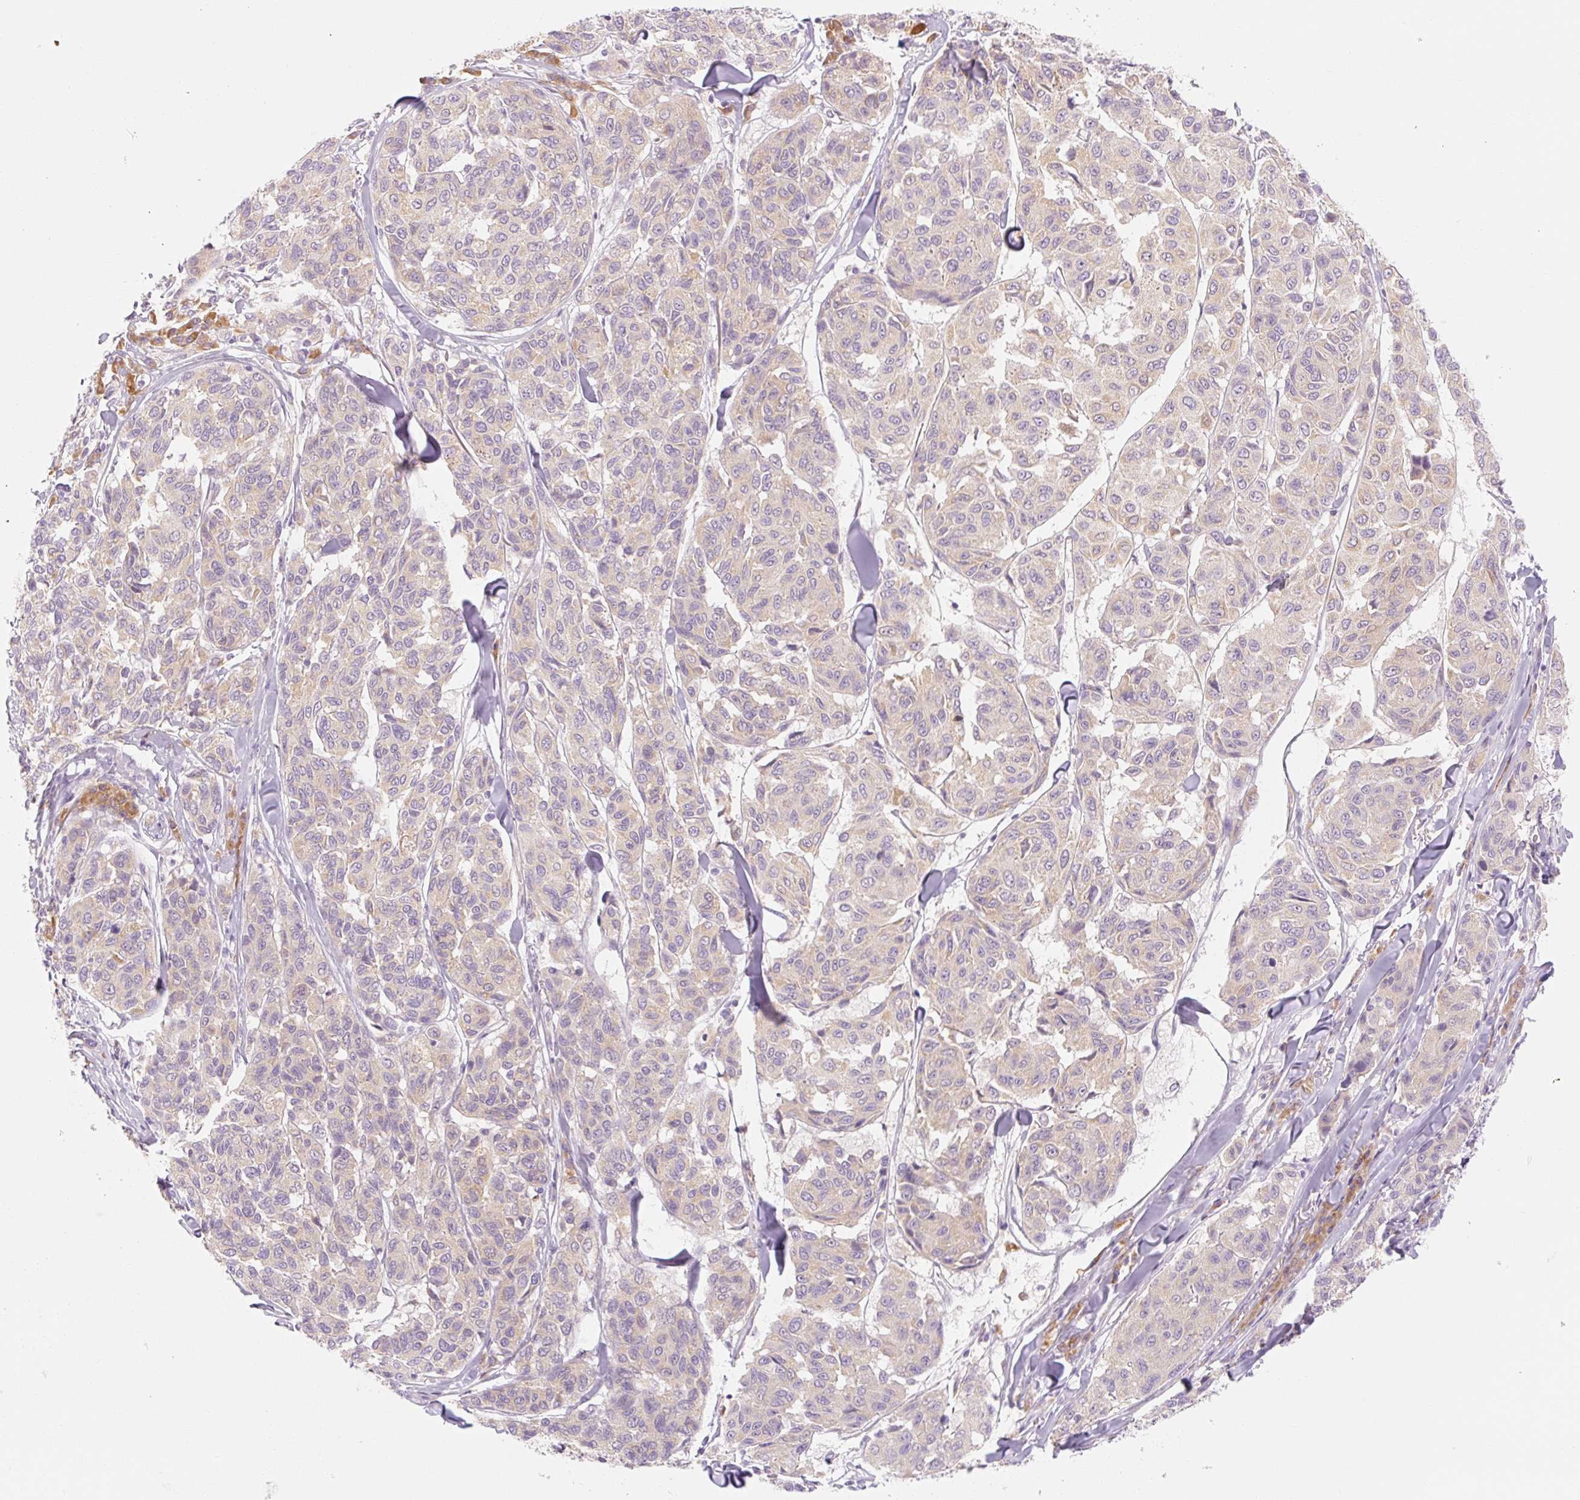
{"staining": {"intensity": "weak", "quantity": ">75%", "location": "cytoplasmic/membranous"}, "tissue": "melanoma", "cell_type": "Tumor cells", "image_type": "cancer", "snomed": [{"axis": "morphology", "description": "Malignant melanoma, NOS"}, {"axis": "topography", "description": "Skin"}], "caption": "DAB immunohistochemical staining of melanoma reveals weak cytoplasmic/membranous protein expression in approximately >75% of tumor cells. (Brightfield microscopy of DAB IHC at high magnification).", "gene": "MYO1D", "patient": {"sex": "female", "age": 66}}